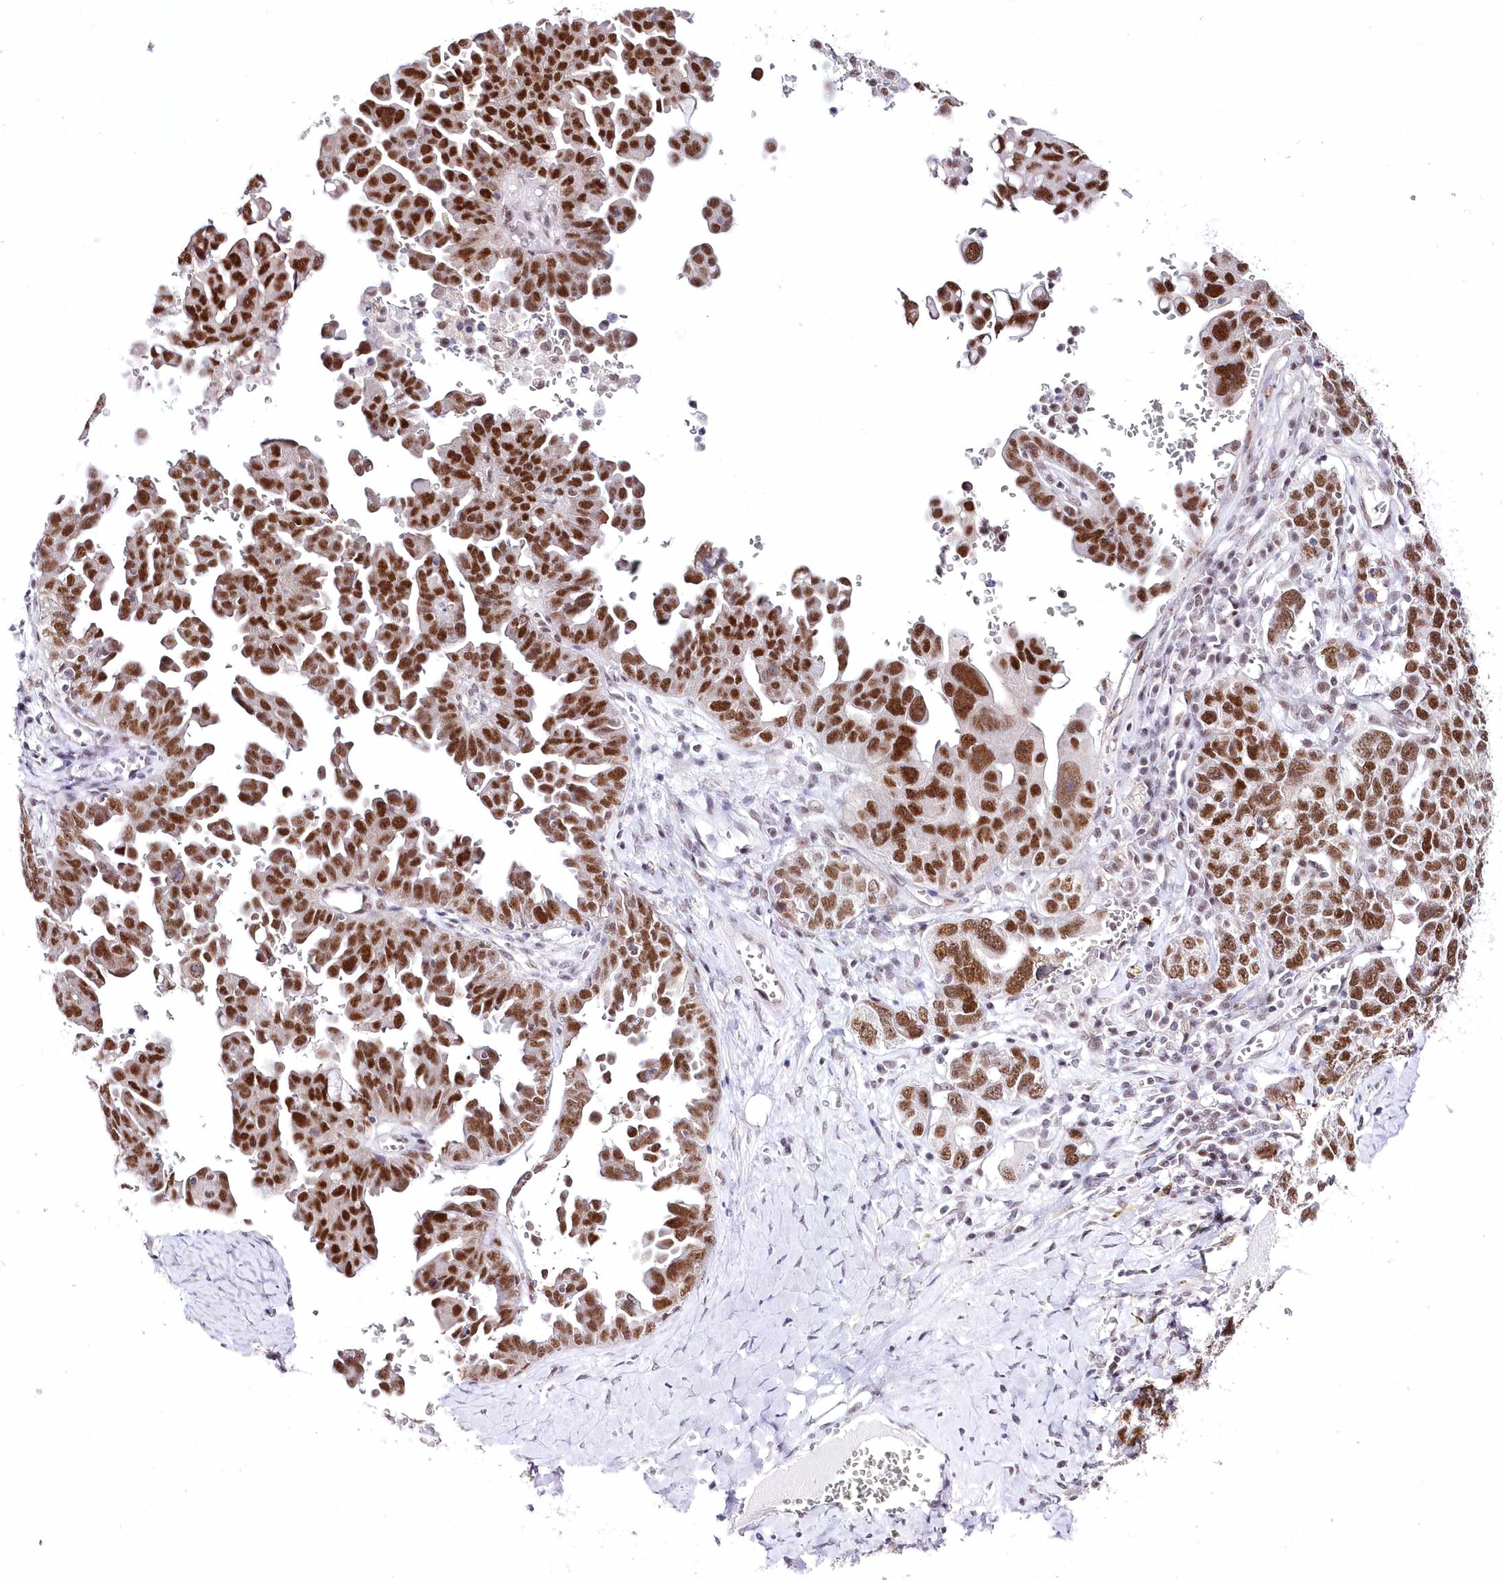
{"staining": {"intensity": "strong", "quantity": ">75%", "location": "nuclear"}, "tissue": "ovarian cancer", "cell_type": "Tumor cells", "image_type": "cancer", "snomed": [{"axis": "morphology", "description": "Carcinoma, endometroid"}, {"axis": "topography", "description": "Ovary"}], "caption": "Immunohistochemical staining of ovarian cancer shows high levels of strong nuclear protein positivity in approximately >75% of tumor cells.", "gene": "NSUN2", "patient": {"sex": "female", "age": 62}}